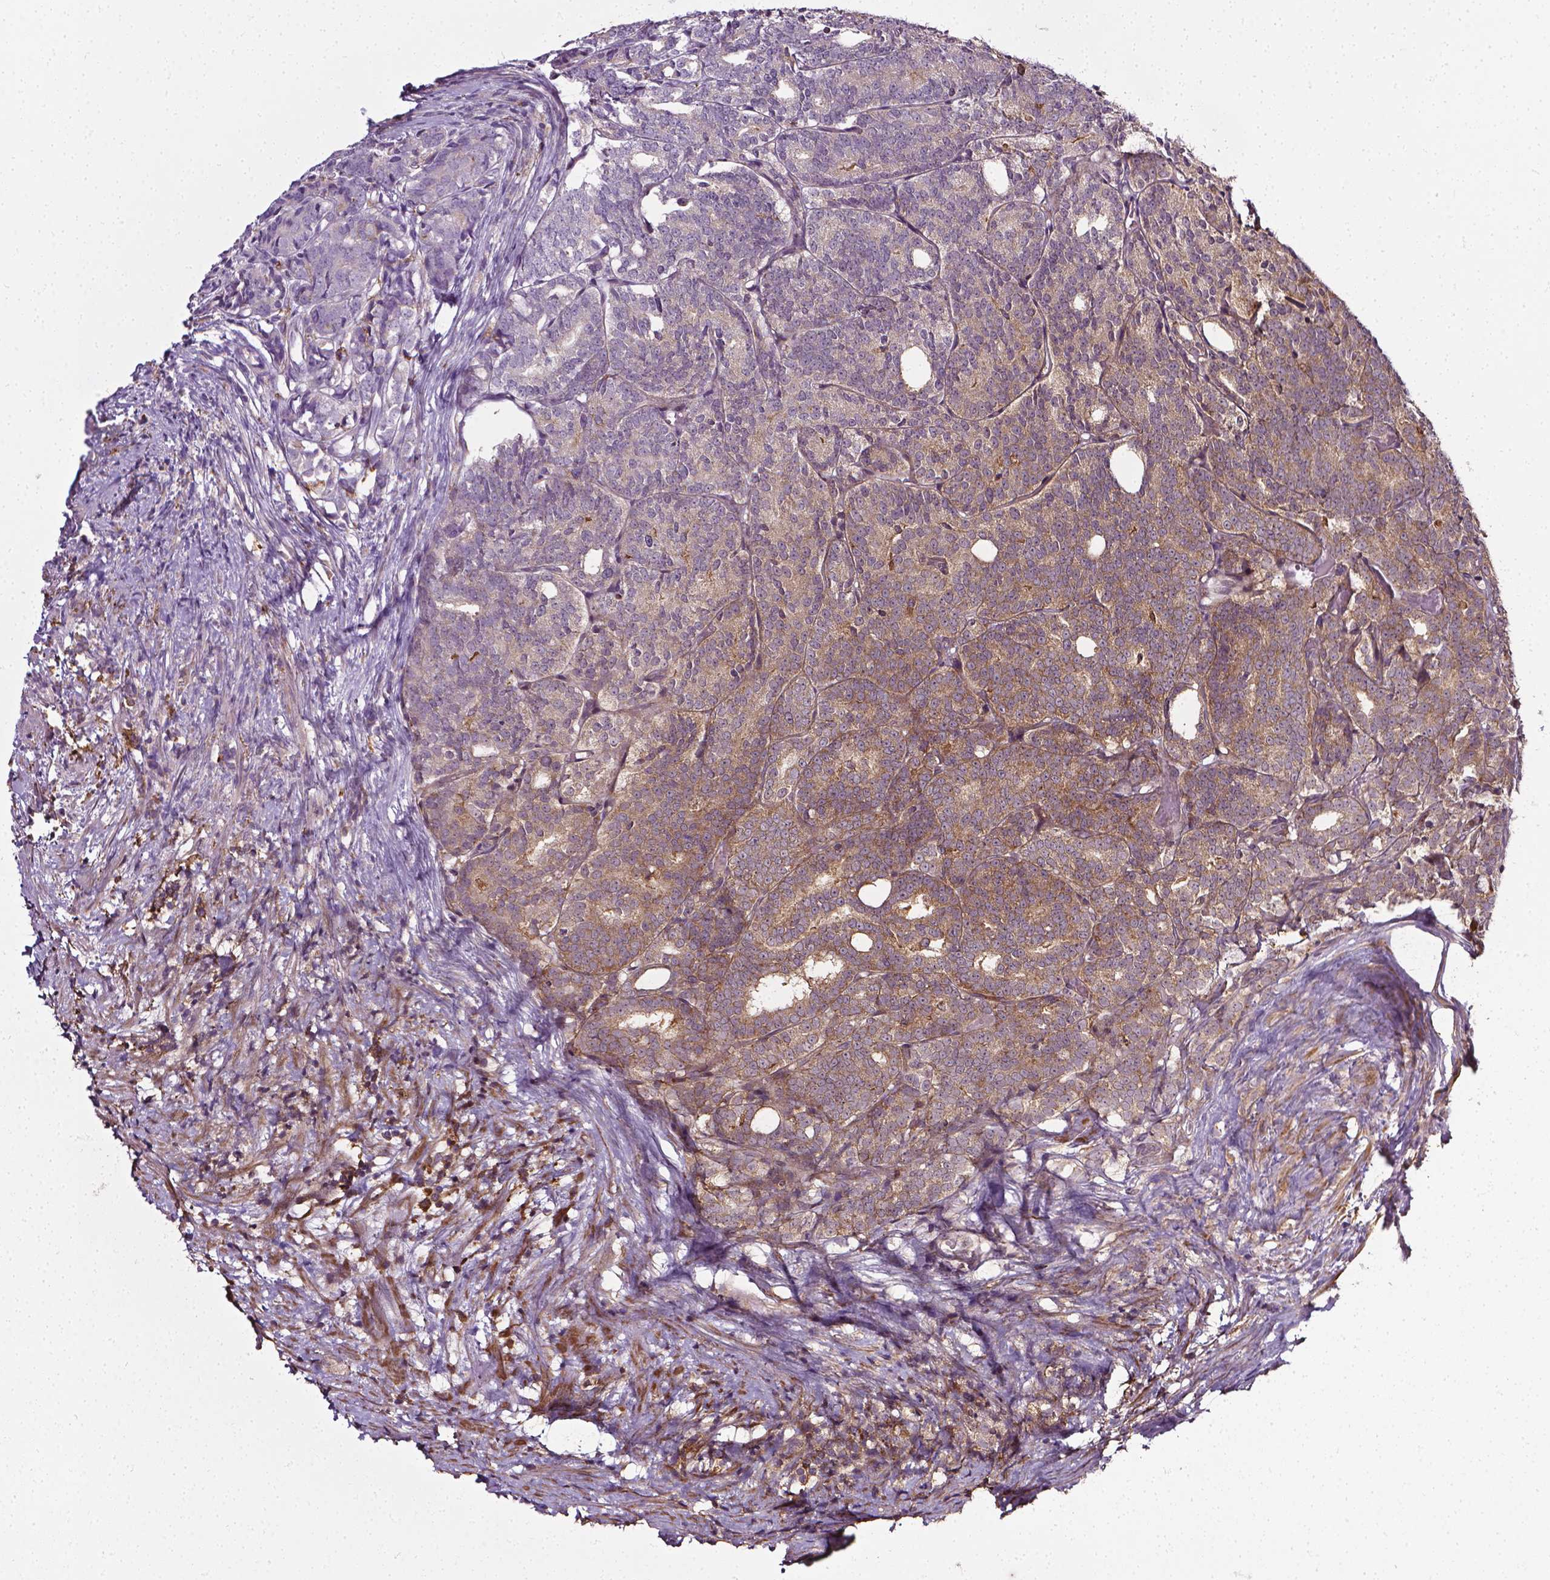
{"staining": {"intensity": "moderate", "quantity": ">75%", "location": "cytoplasmic/membranous"}, "tissue": "prostate cancer", "cell_type": "Tumor cells", "image_type": "cancer", "snomed": [{"axis": "morphology", "description": "Adenocarcinoma, High grade"}, {"axis": "topography", "description": "Prostate"}], "caption": "DAB (3,3'-diaminobenzidine) immunohistochemical staining of prostate cancer (high-grade adenocarcinoma) demonstrates moderate cytoplasmic/membranous protein expression in approximately >75% of tumor cells.", "gene": "PRAG1", "patient": {"sex": "male", "age": 53}}